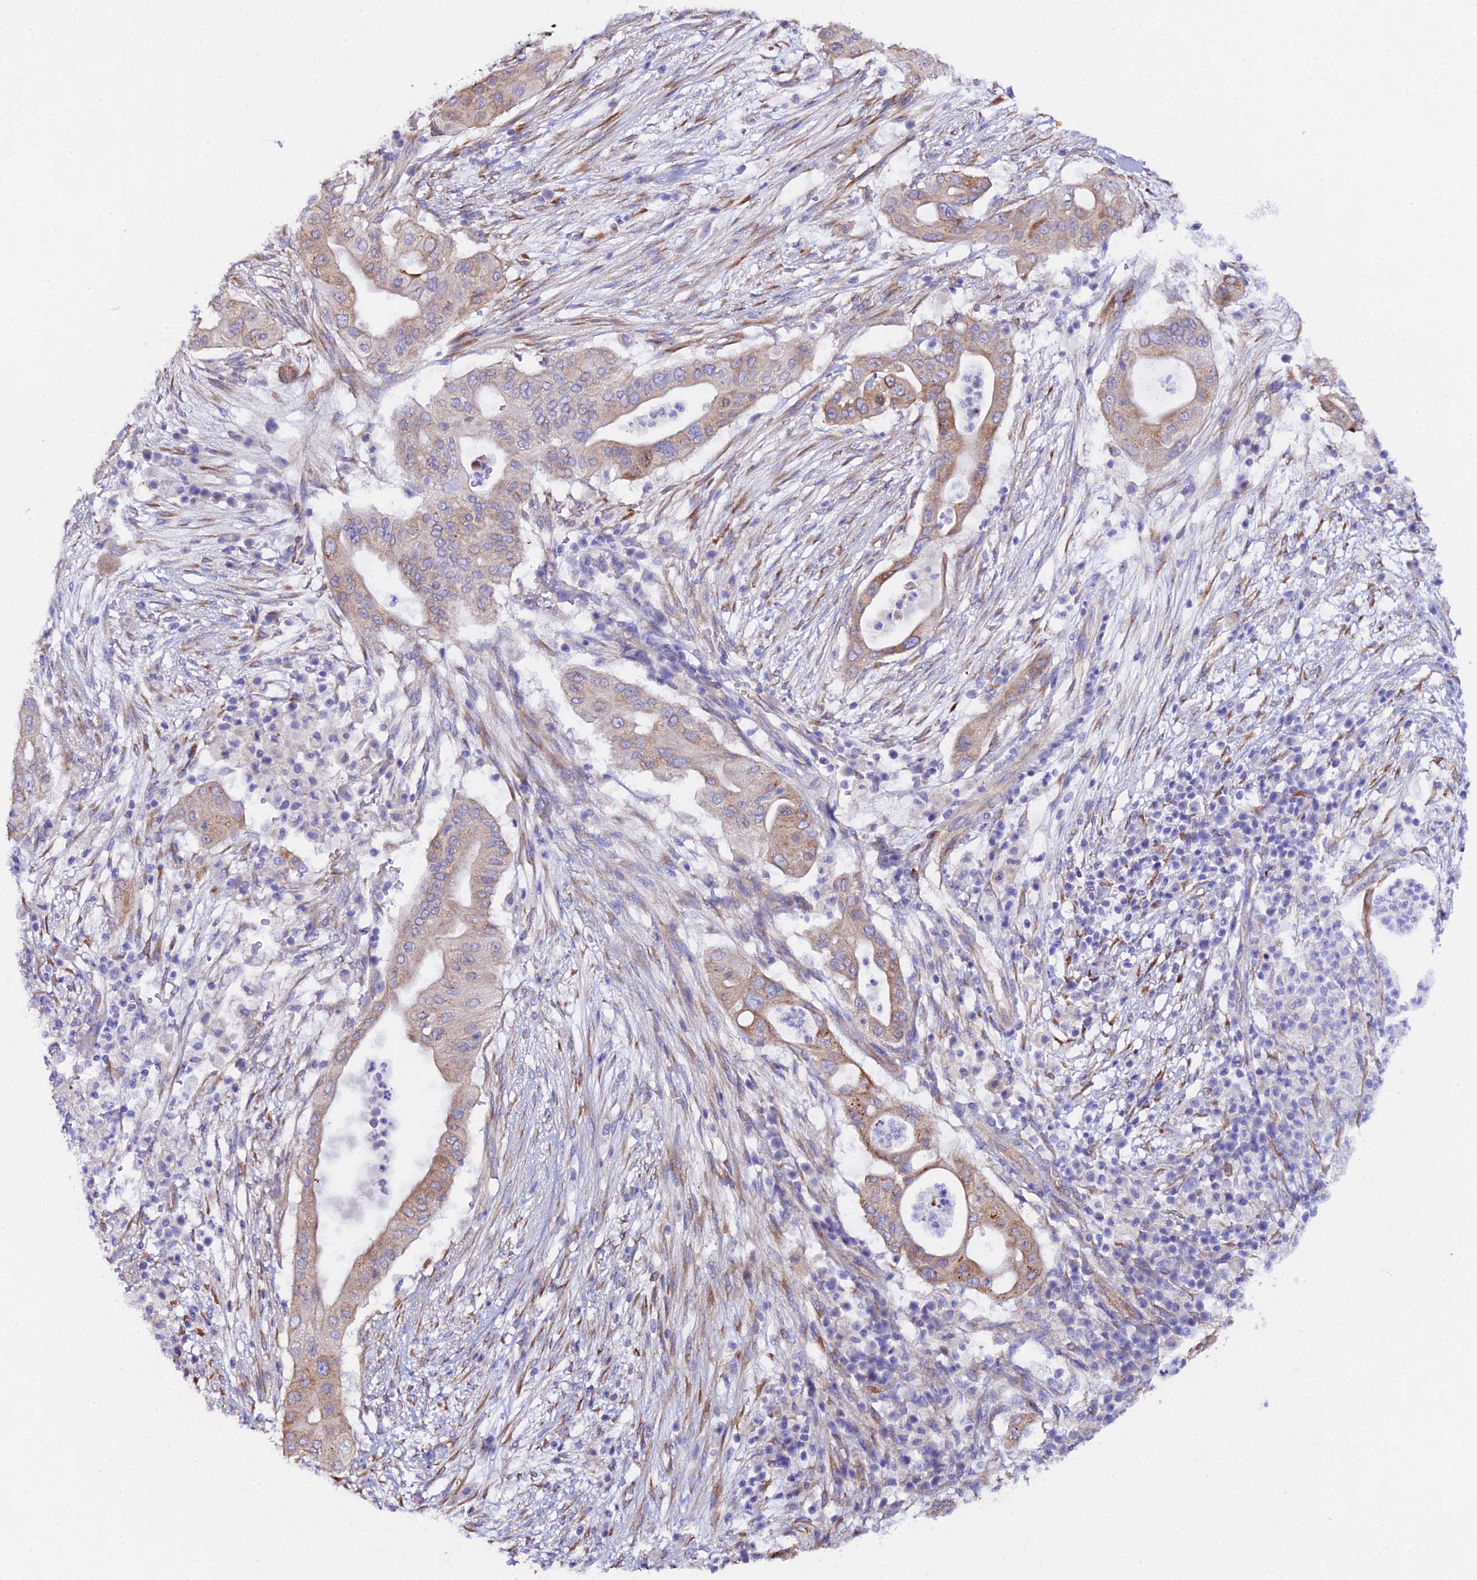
{"staining": {"intensity": "moderate", "quantity": ">75%", "location": "cytoplasmic/membranous"}, "tissue": "pancreatic cancer", "cell_type": "Tumor cells", "image_type": "cancer", "snomed": [{"axis": "morphology", "description": "Adenocarcinoma, NOS"}, {"axis": "topography", "description": "Pancreas"}], "caption": "Tumor cells show moderate cytoplasmic/membranous expression in about >75% of cells in pancreatic cancer.", "gene": "CFAP45", "patient": {"sex": "male", "age": 68}}